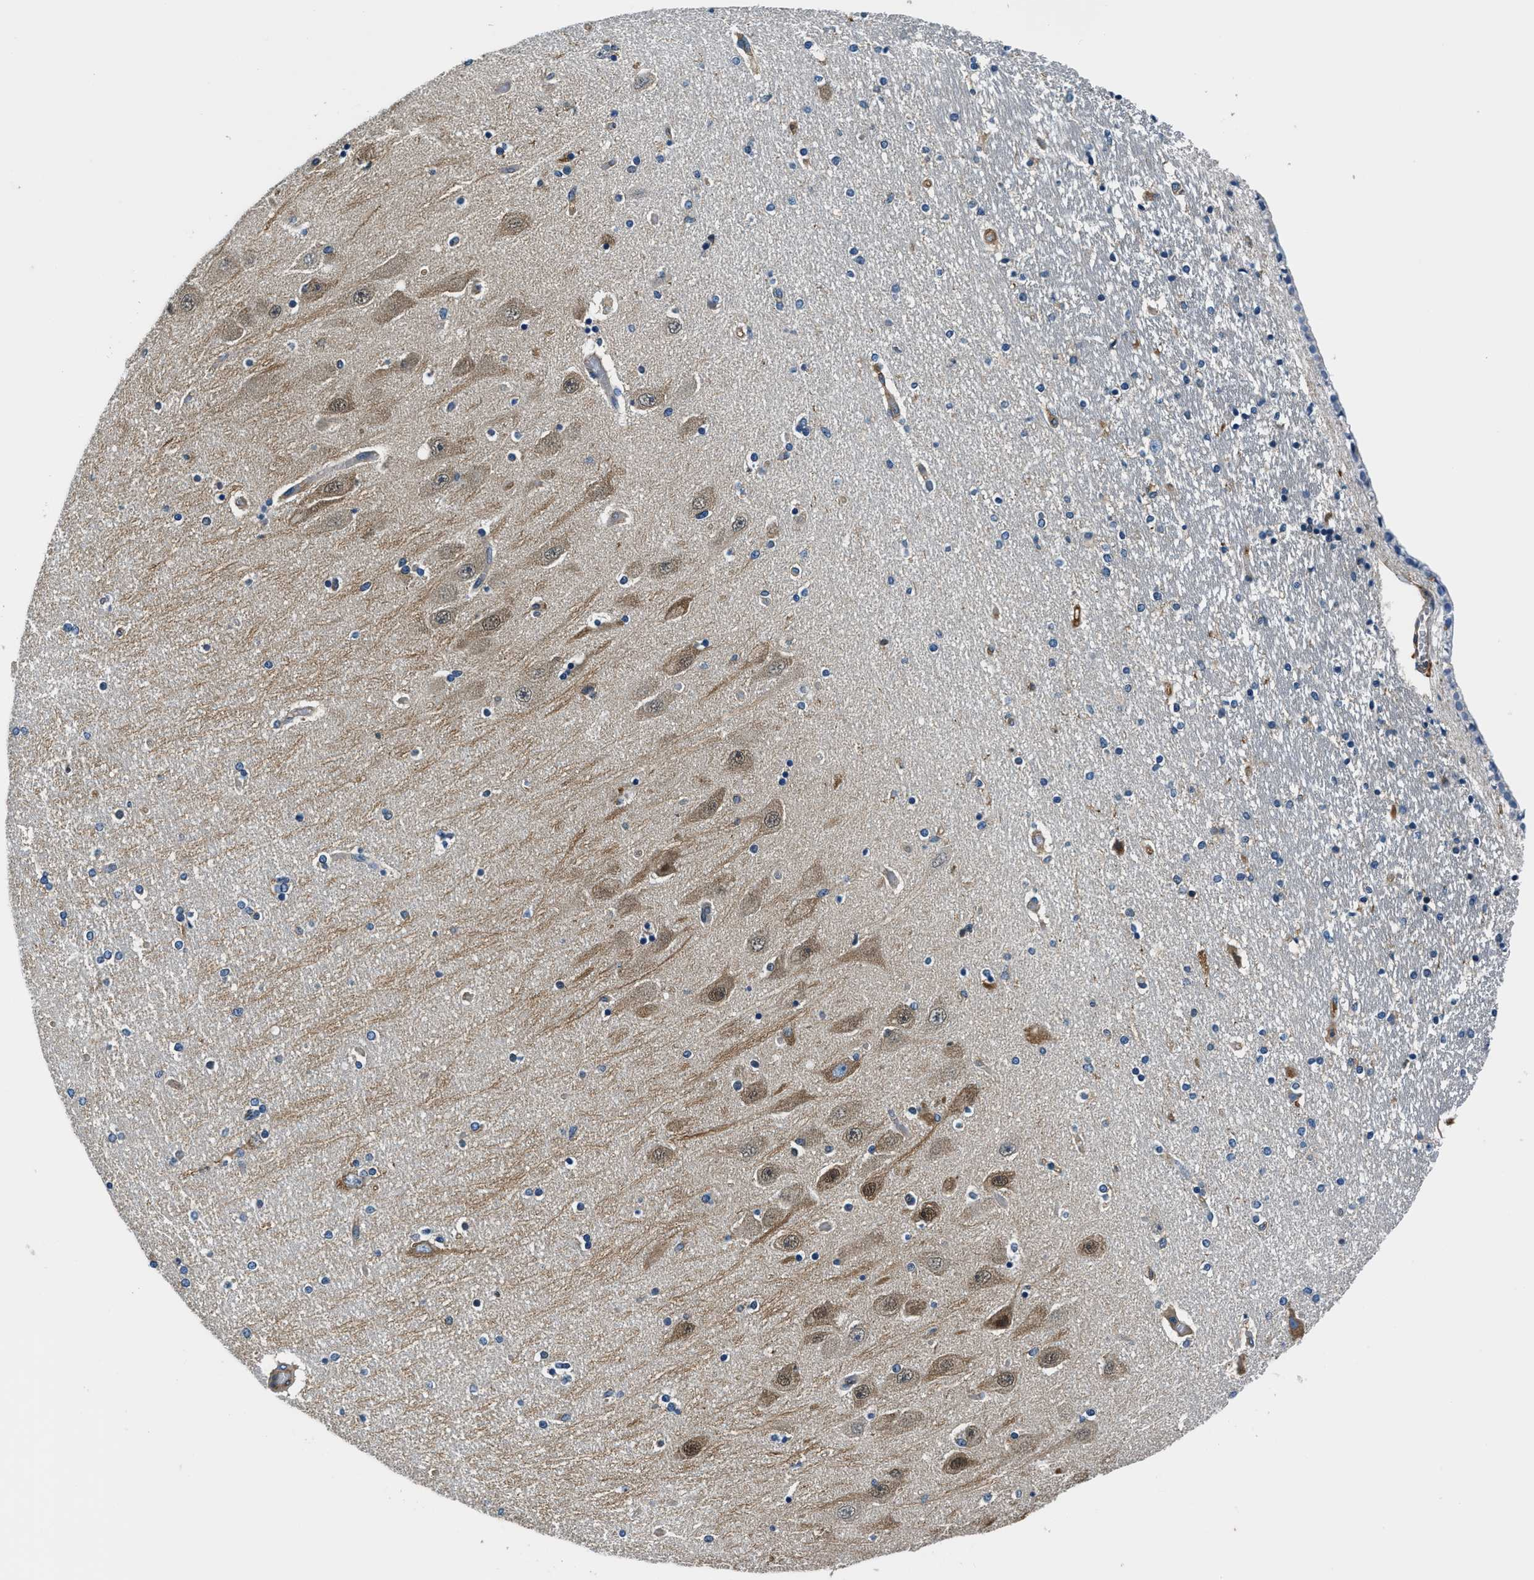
{"staining": {"intensity": "weak", "quantity": "<25%", "location": "cytoplasmic/membranous"}, "tissue": "hippocampus", "cell_type": "Glial cells", "image_type": "normal", "snomed": [{"axis": "morphology", "description": "Normal tissue, NOS"}, {"axis": "topography", "description": "Hippocampus"}], "caption": "An IHC micrograph of unremarkable hippocampus is shown. There is no staining in glial cells of hippocampus. Nuclei are stained in blue.", "gene": "EEA1", "patient": {"sex": "female", "age": 54}}